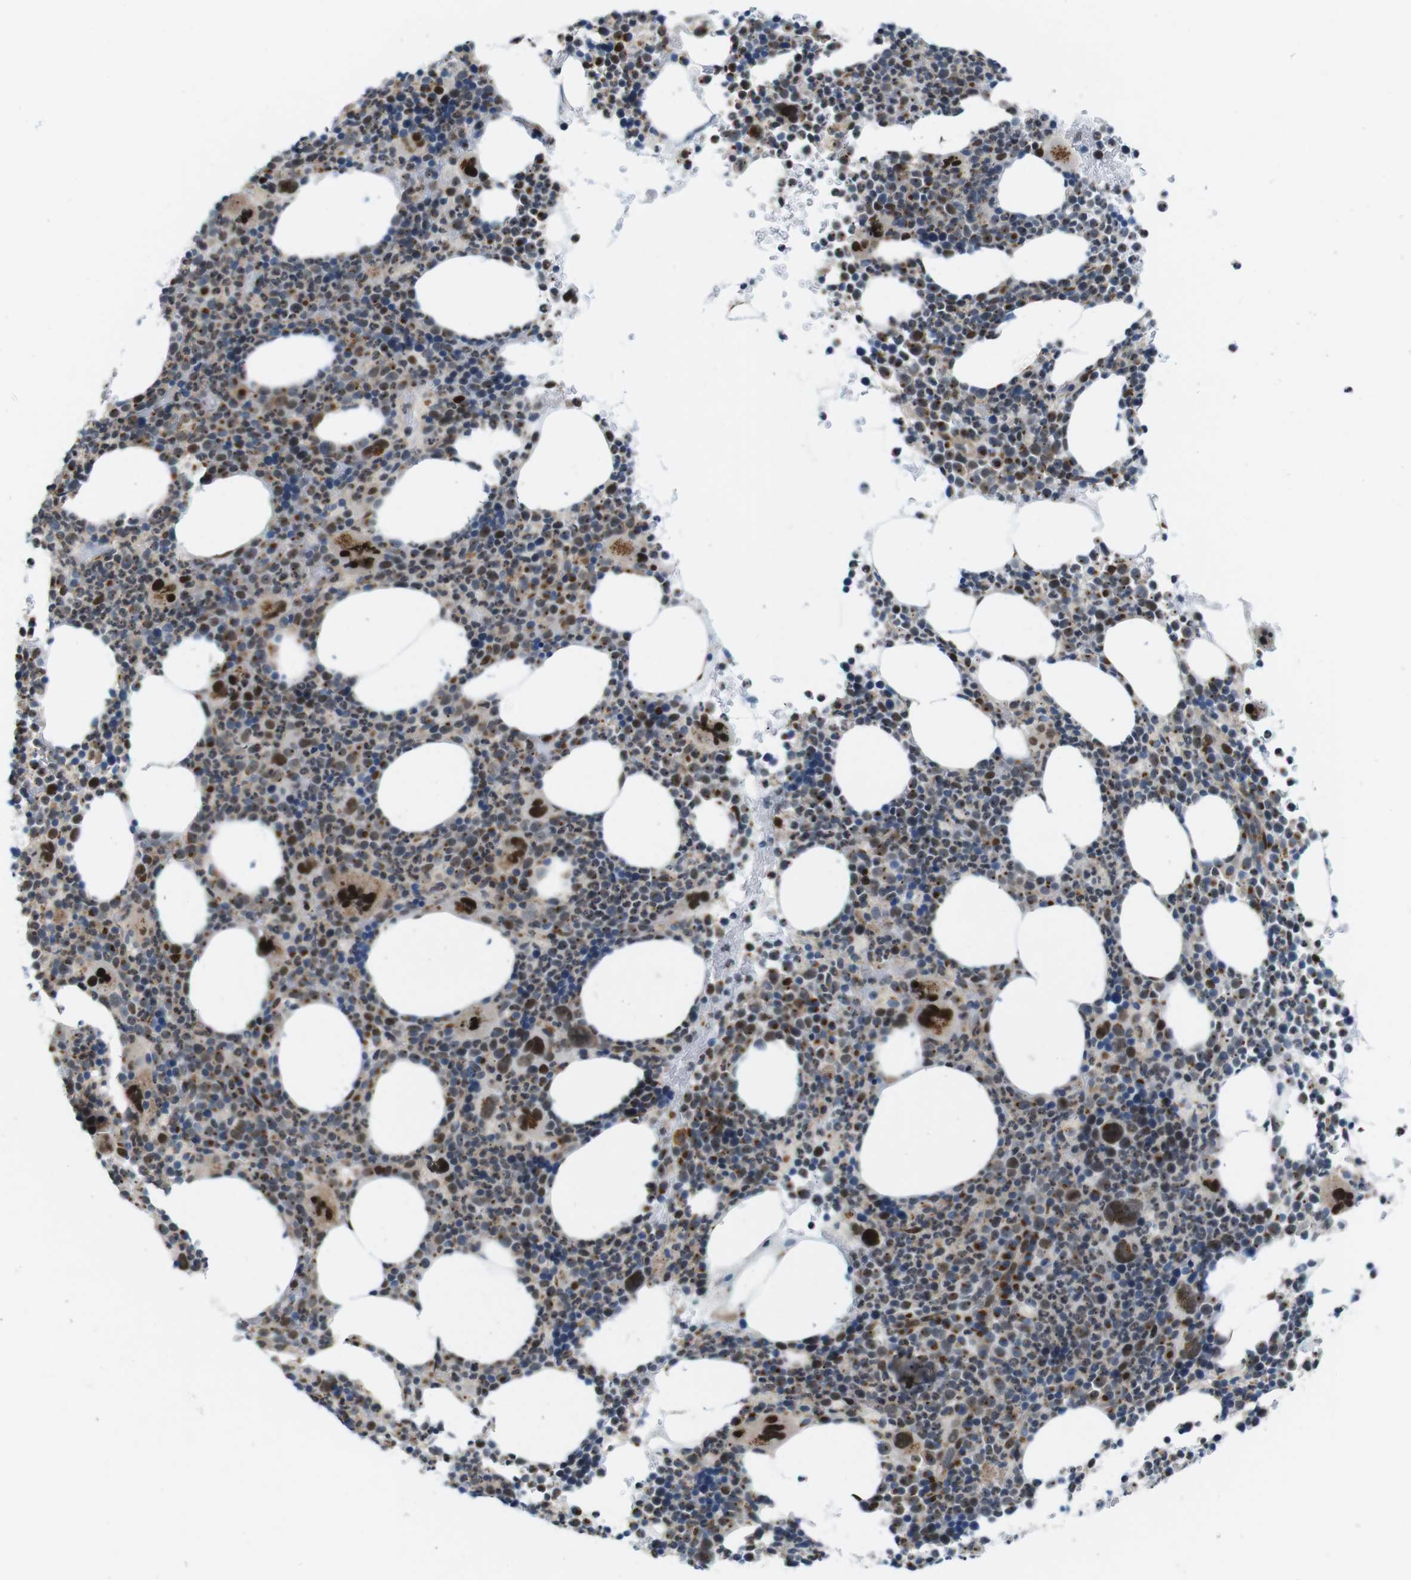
{"staining": {"intensity": "strong", "quantity": "25%-75%", "location": "cytoplasmic/membranous,nuclear"}, "tissue": "bone marrow", "cell_type": "Hematopoietic cells", "image_type": "normal", "snomed": [{"axis": "morphology", "description": "Normal tissue, NOS"}, {"axis": "morphology", "description": "Inflammation, NOS"}, {"axis": "topography", "description": "Bone marrow"}], "caption": "The micrograph displays staining of normal bone marrow, revealing strong cytoplasmic/membranous,nuclear protein positivity (brown color) within hematopoietic cells.", "gene": "SKI", "patient": {"sex": "male", "age": 73}}